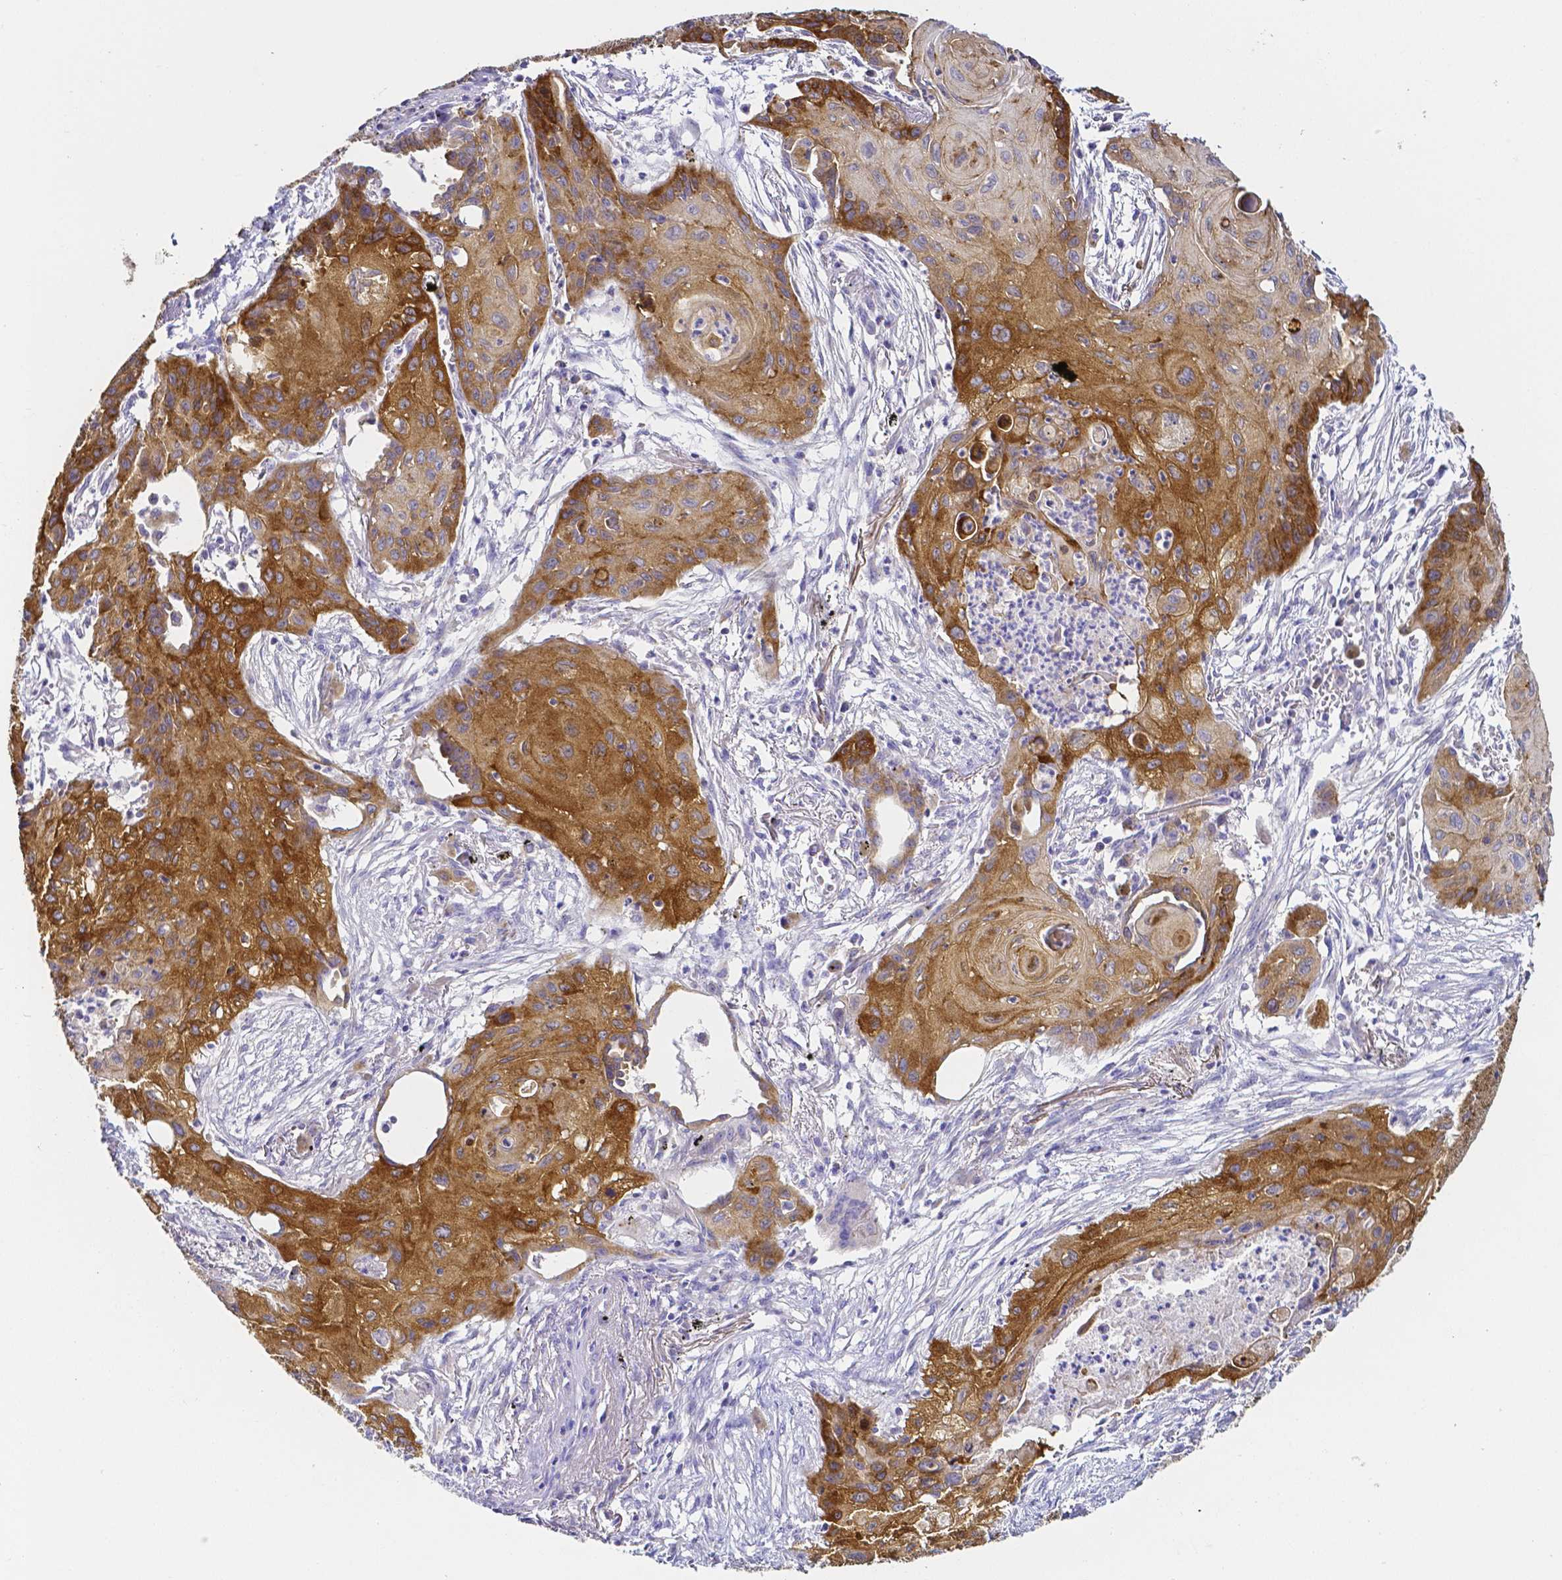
{"staining": {"intensity": "moderate", "quantity": ">75%", "location": "cytoplasmic/membranous"}, "tissue": "lung cancer", "cell_type": "Tumor cells", "image_type": "cancer", "snomed": [{"axis": "morphology", "description": "Squamous cell carcinoma, NOS"}, {"axis": "topography", "description": "Lung"}], "caption": "Moderate cytoplasmic/membranous staining for a protein is present in approximately >75% of tumor cells of lung cancer (squamous cell carcinoma) using IHC.", "gene": "PKP3", "patient": {"sex": "male", "age": 71}}